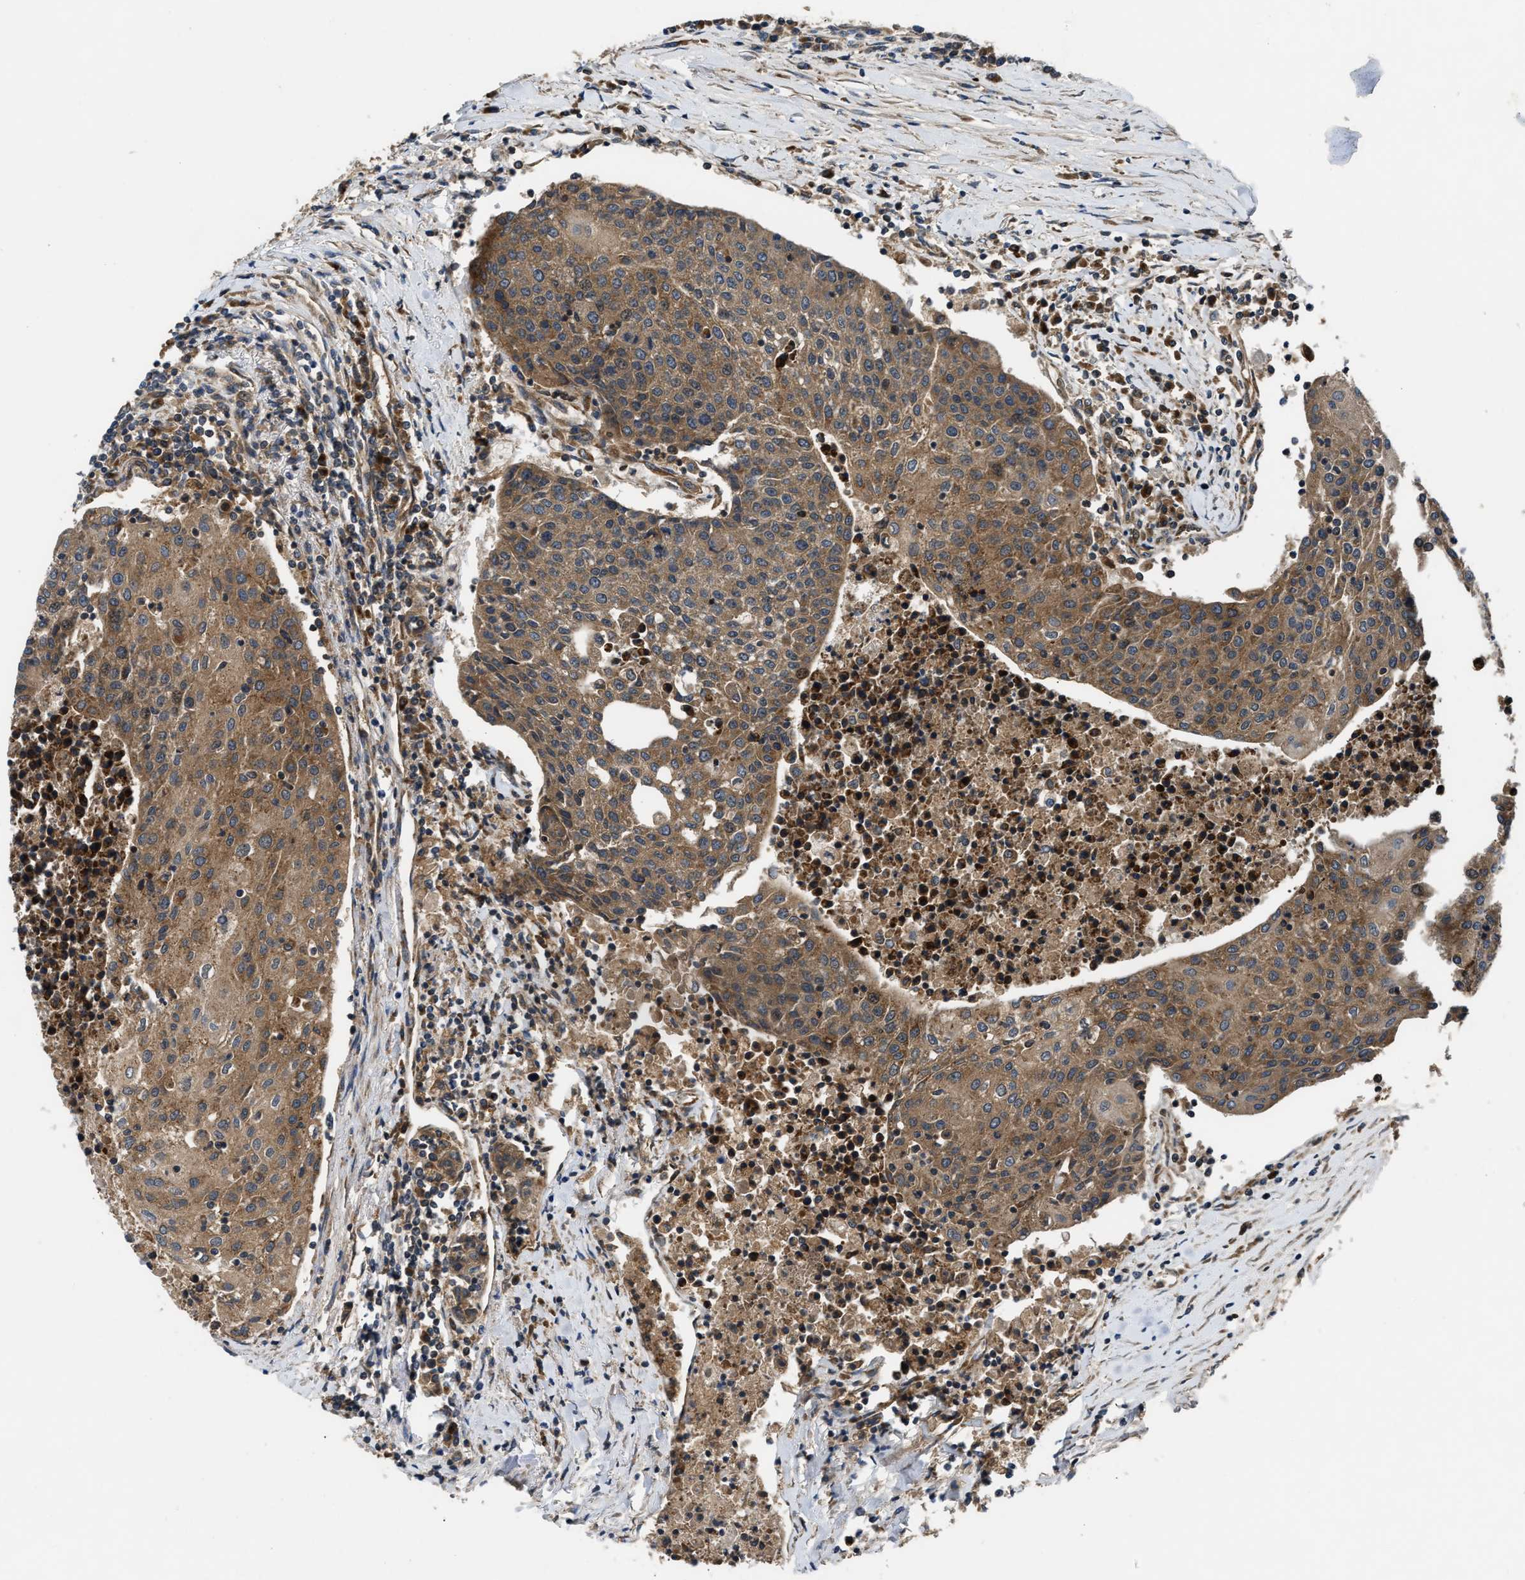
{"staining": {"intensity": "moderate", "quantity": ">75%", "location": "cytoplasmic/membranous"}, "tissue": "urothelial cancer", "cell_type": "Tumor cells", "image_type": "cancer", "snomed": [{"axis": "morphology", "description": "Urothelial carcinoma, High grade"}, {"axis": "topography", "description": "Urinary bladder"}], "caption": "Tumor cells show medium levels of moderate cytoplasmic/membranous staining in about >75% of cells in high-grade urothelial carcinoma.", "gene": "PNPLA8", "patient": {"sex": "female", "age": 85}}